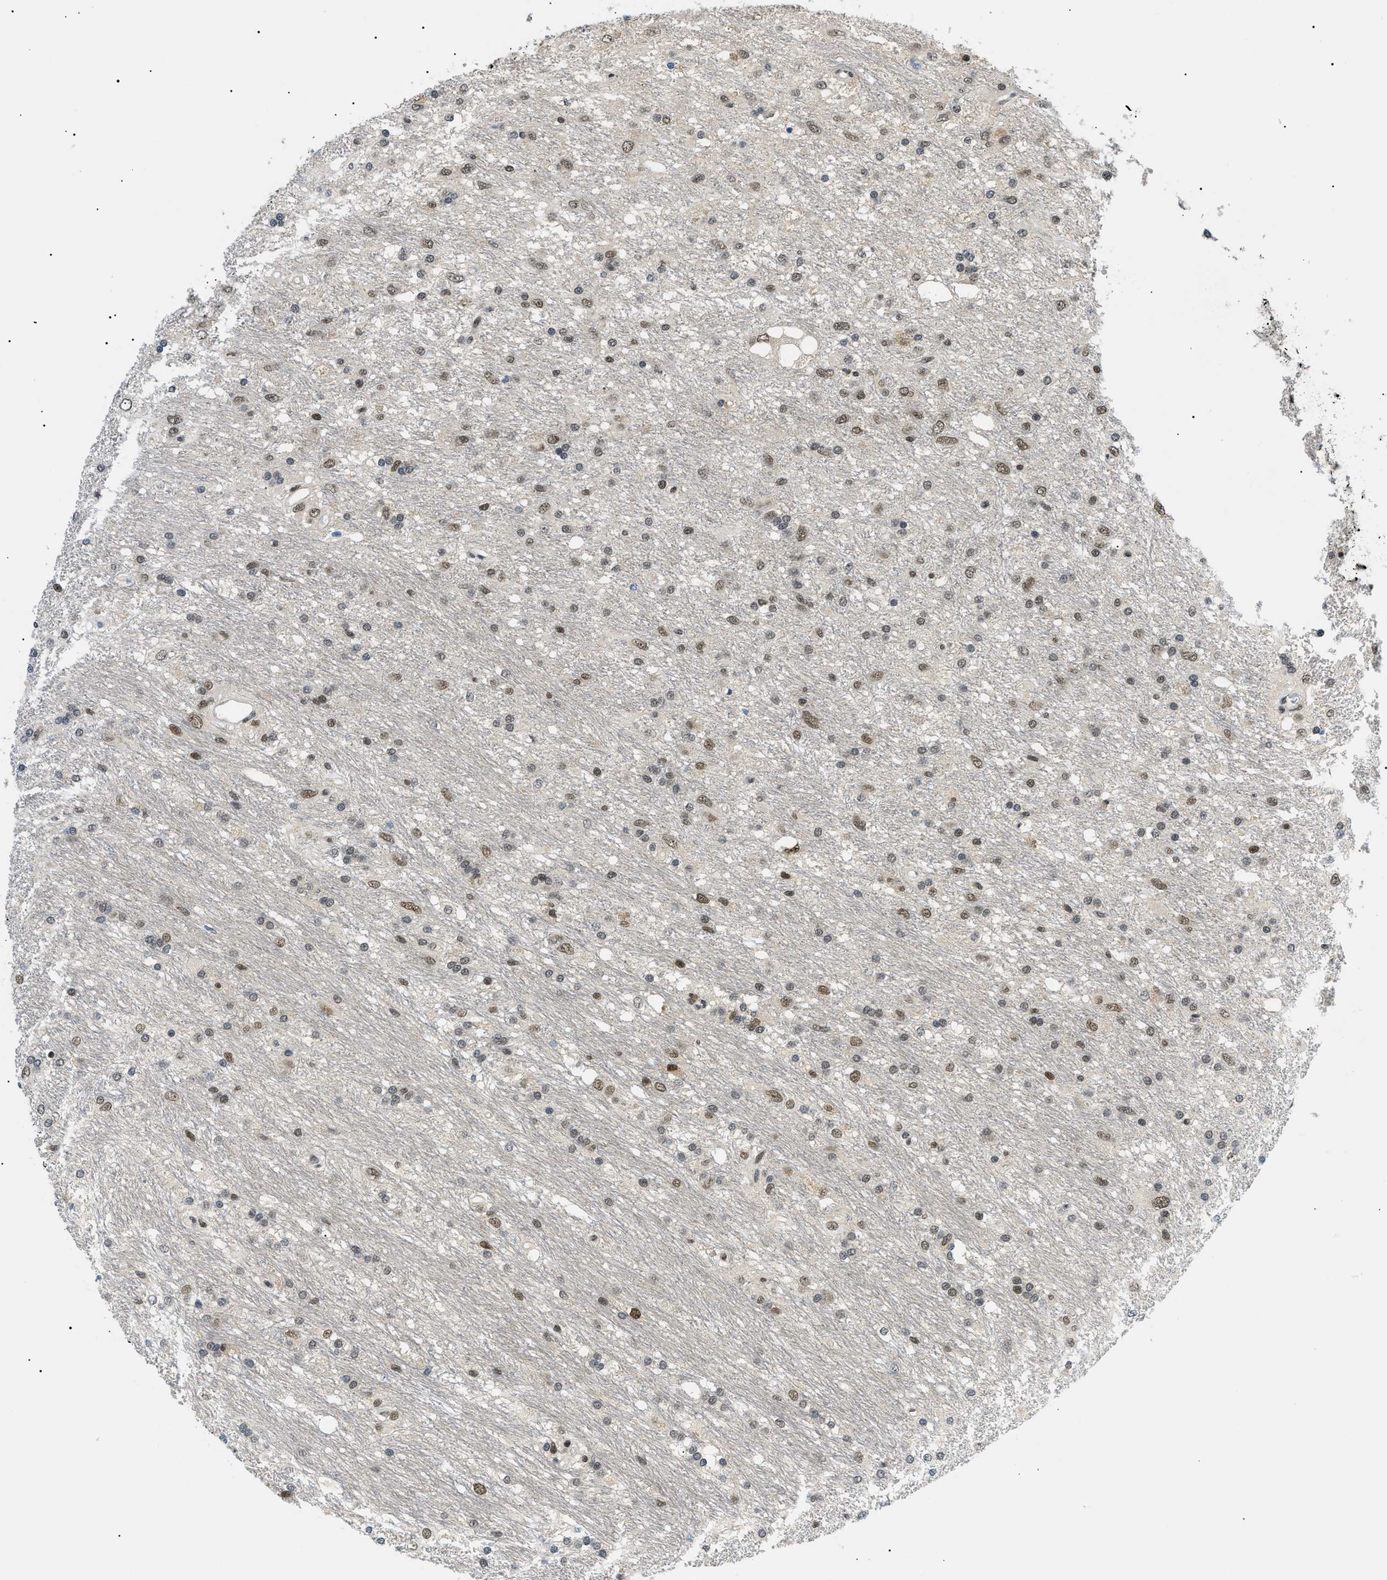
{"staining": {"intensity": "weak", "quantity": ">75%", "location": "nuclear"}, "tissue": "glioma", "cell_type": "Tumor cells", "image_type": "cancer", "snomed": [{"axis": "morphology", "description": "Glioma, malignant, Low grade"}, {"axis": "topography", "description": "Brain"}], "caption": "Tumor cells exhibit low levels of weak nuclear positivity in approximately >75% of cells in human glioma.", "gene": "RBM15", "patient": {"sex": "male", "age": 77}}